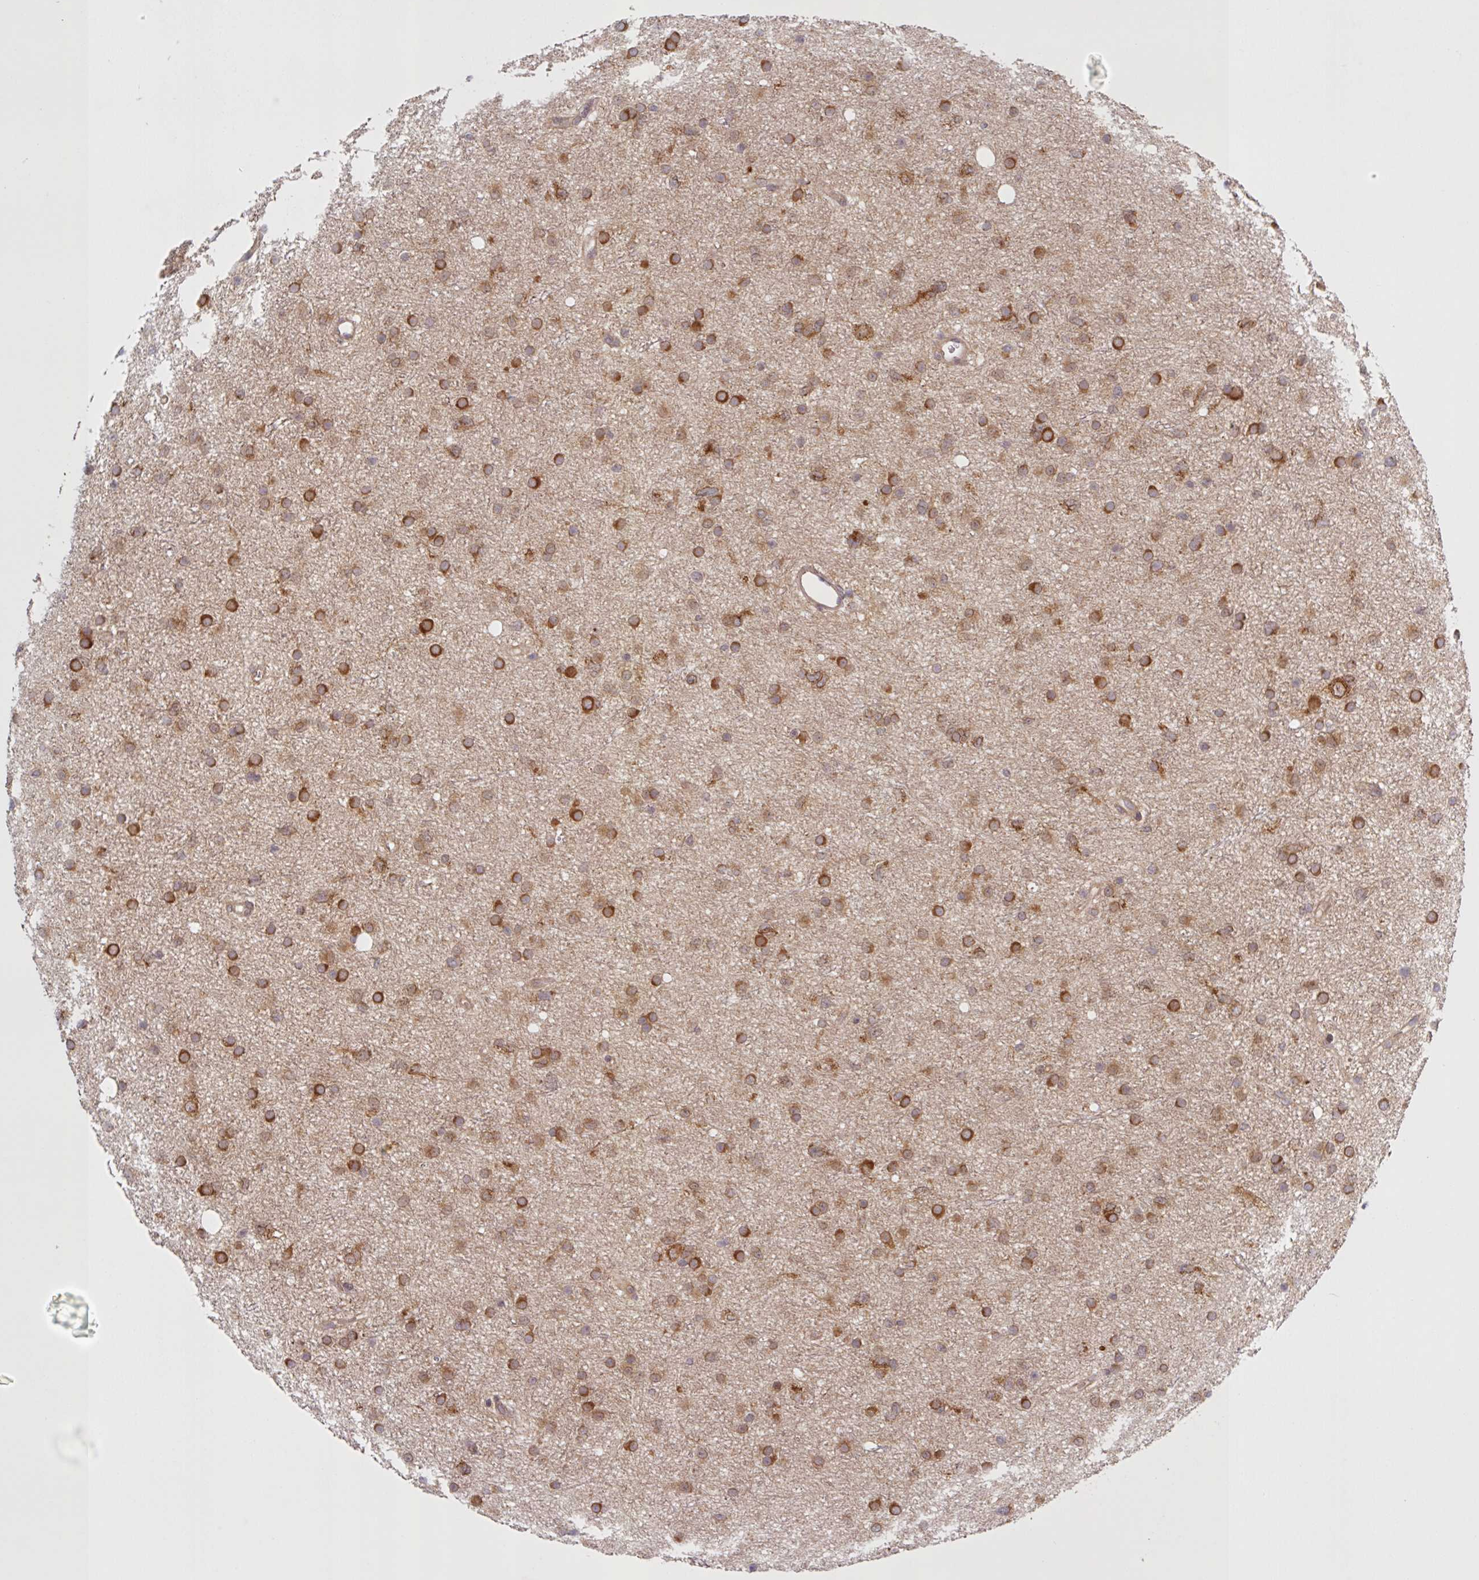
{"staining": {"intensity": "strong", "quantity": "25%-75%", "location": "cytoplasmic/membranous"}, "tissue": "glioma", "cell_type": "Tumor cells", "image_type": "cancer", "snomed": [{"axis": "morphology", "description": "Glioma, malignant, Low grade"}, {"axis": "topography", "description": "Cerebral cortex"}], "caption": "A high amount of strong cytoplasmic/membranous staining is seen in approximately 25%-75% of tumor cells in malignant glioma (low-grade) tissue.", "gene": "CAMLG", "patient": {"sex": "female", "age": 39}}